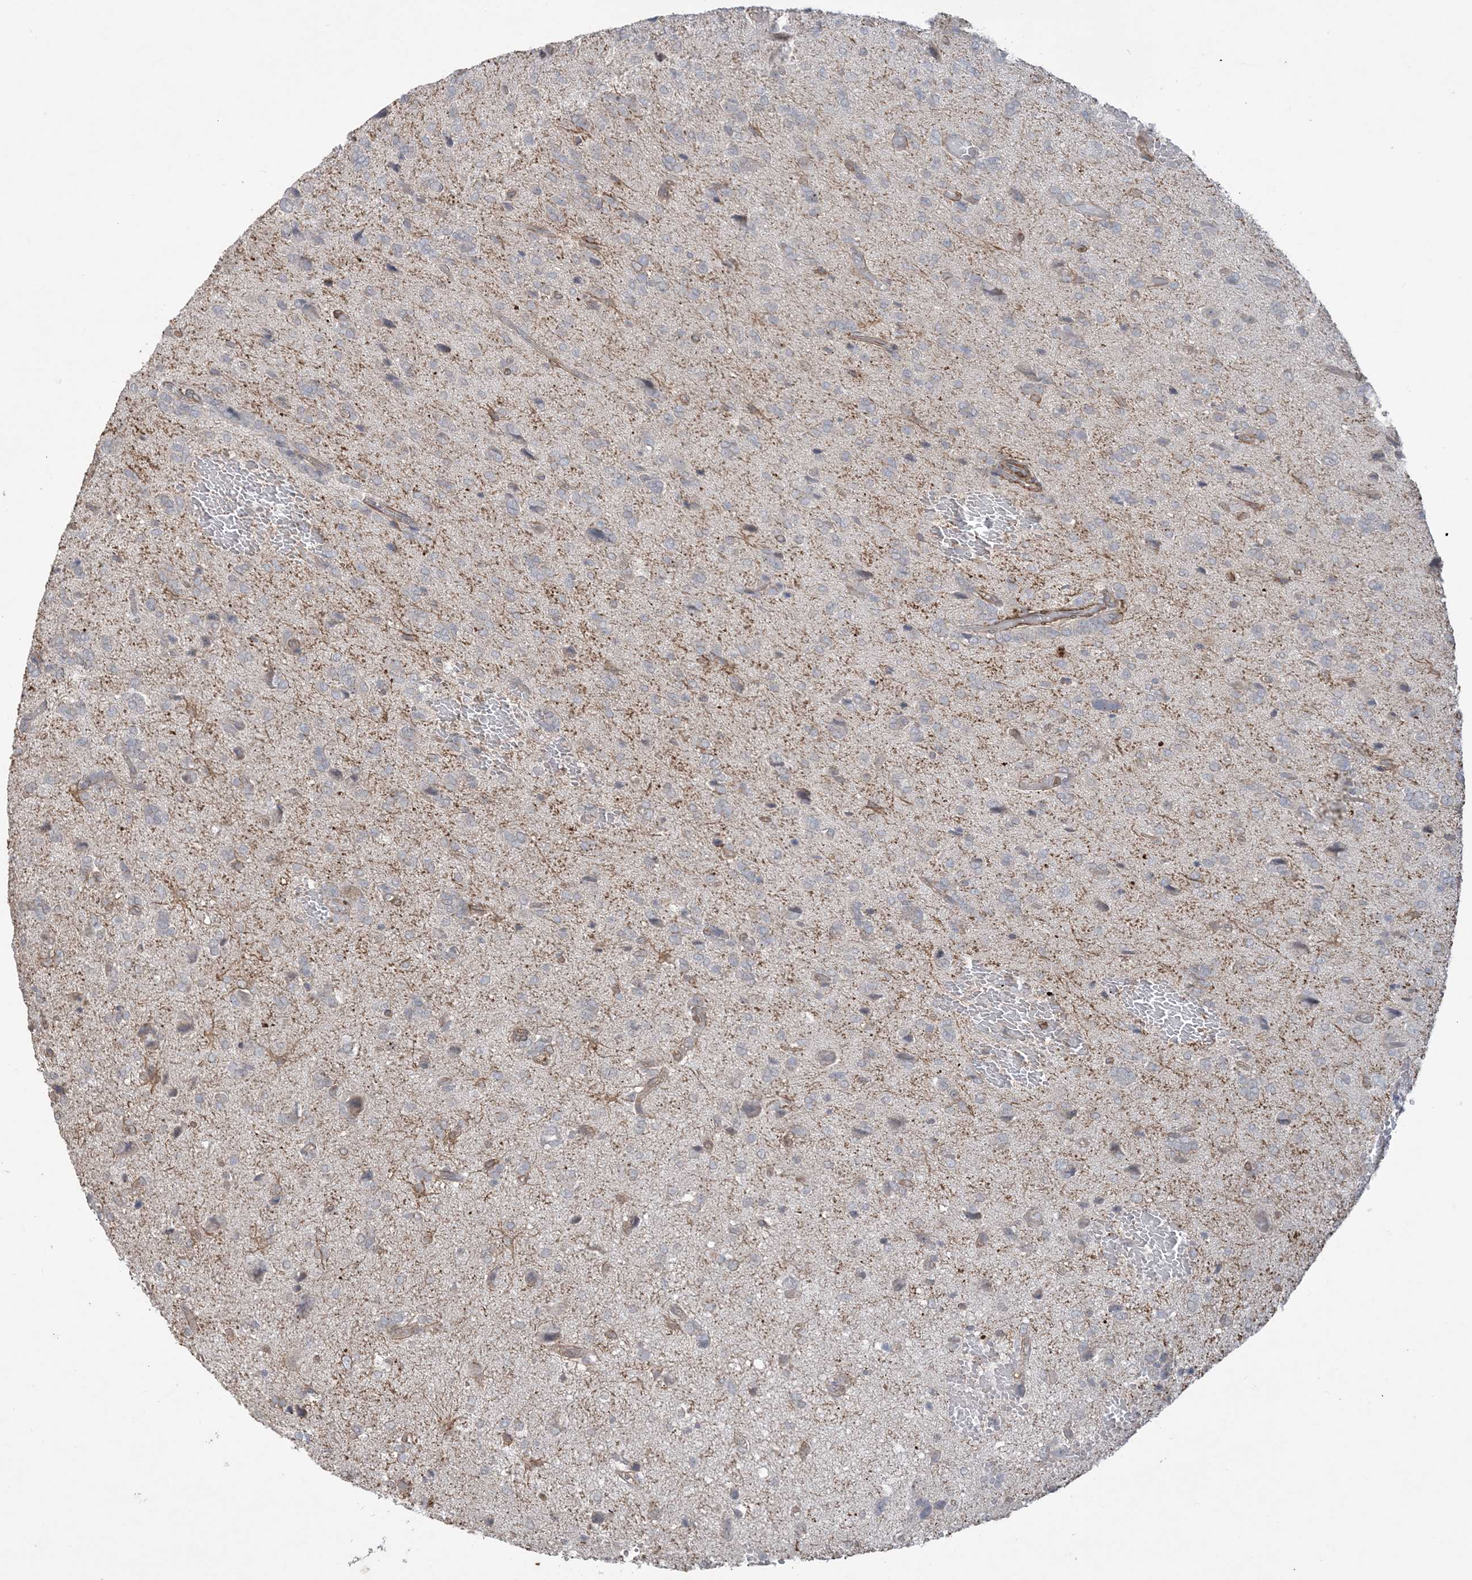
{"staining": {"intensity": "negative", "quantity": "none", "location": "none"}, "tissue": "glioma", "cell_type": "Tumor cells", "image_type": "cancer", "snomed": [{"axis": "morphology", "description": "Glioma, malignant, High grade"}, {"axis": "topography", "description": "Brain"}], "caption": "Histopathology image shows no protein staining in tumor cells of malignant high-grade glioma tissue.", "gene": "XRN1", "patient": {"sex": "female", "age": 59}}